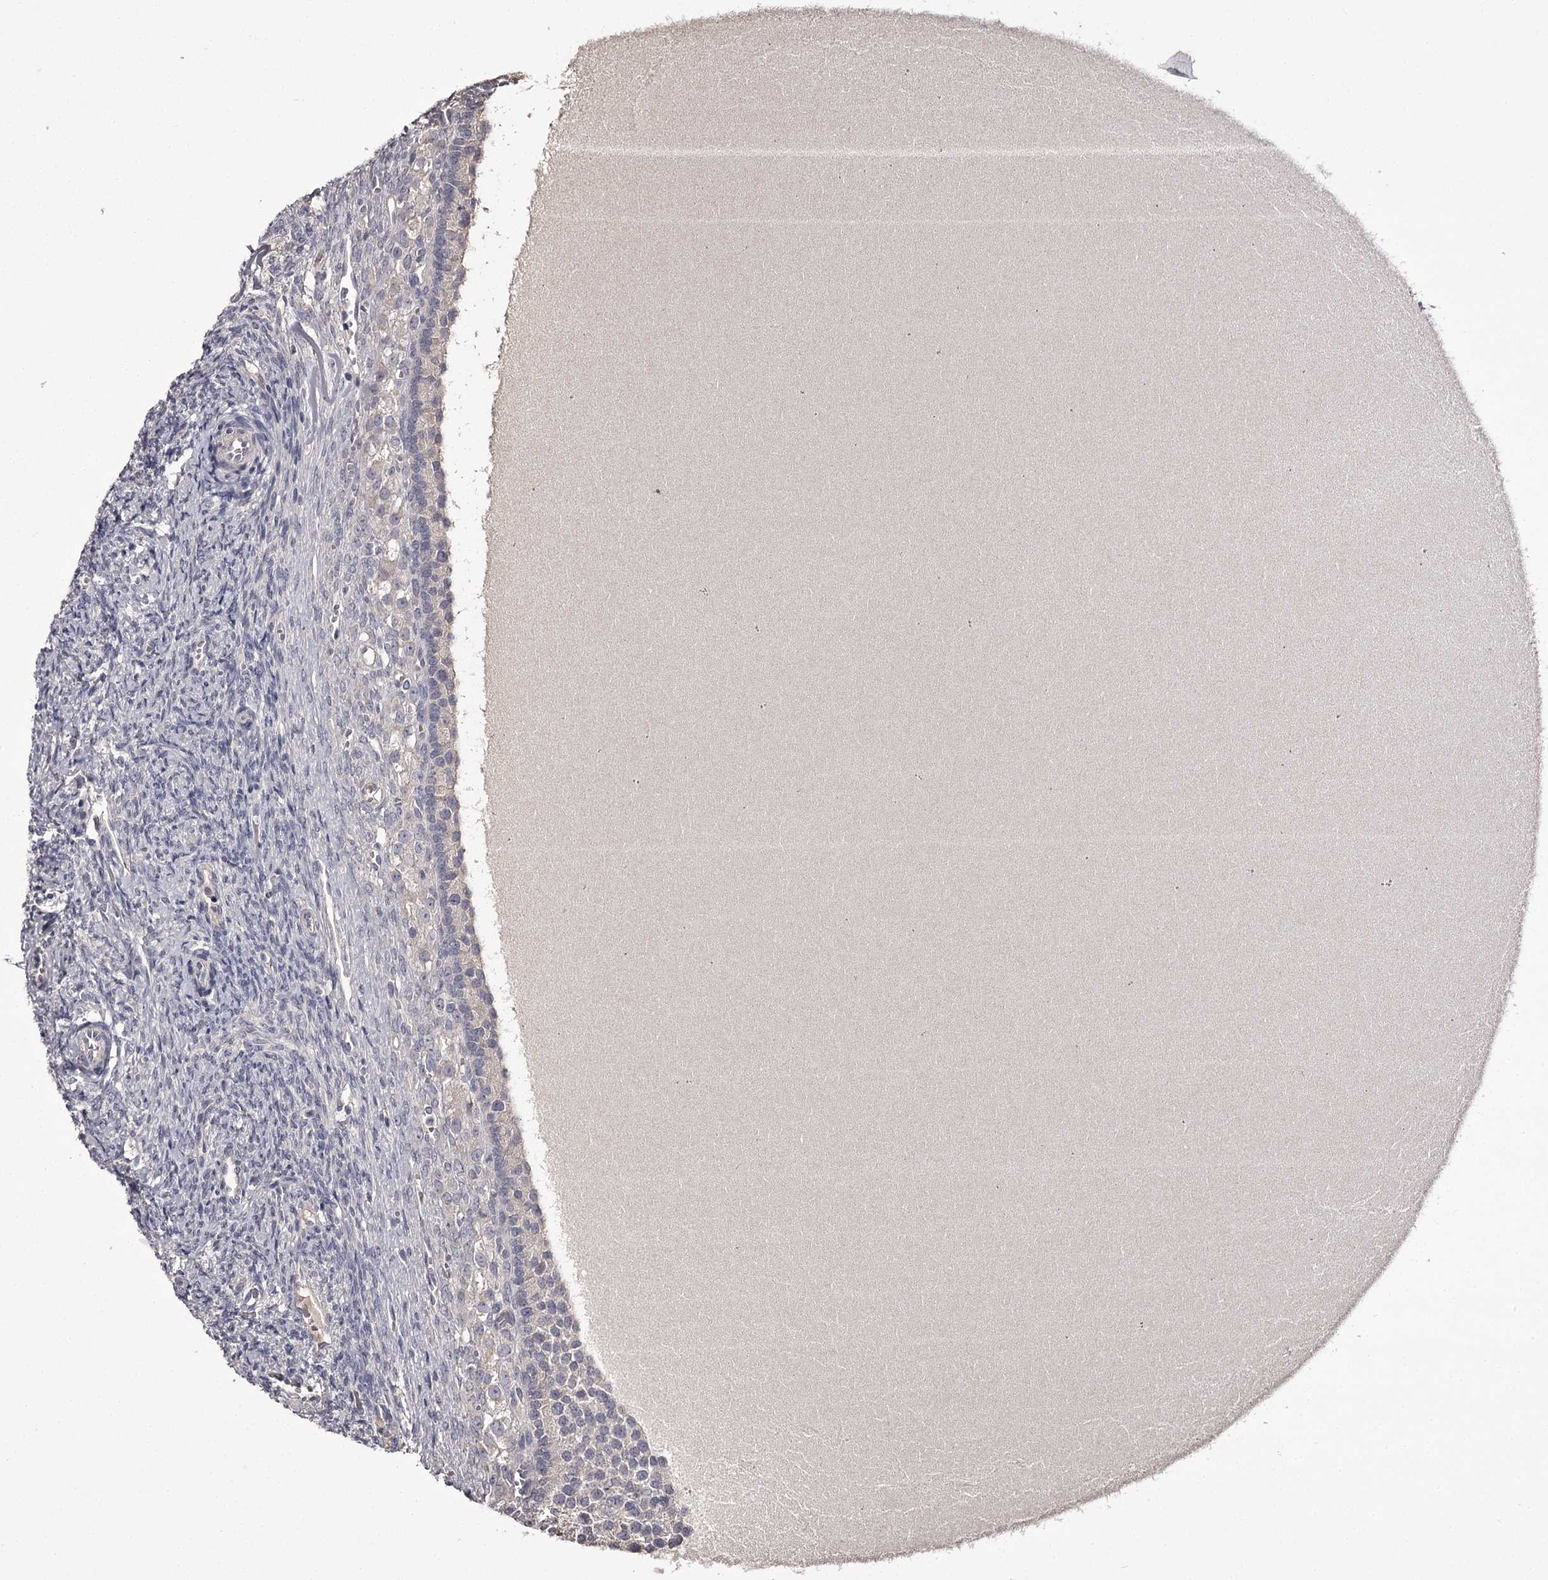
{"staining": {"intensity": "negative", "quantity": "none", "location": "none"}, "tissue": "ovary", "cell_type": "Follicle cells", "image_type": "normal", "snomed": [{"axis": "morphology", "description": "Normal tissue, NOS"}, {"axis": "topography", "description": "Ovary"}], "caption": "Immunohistochemical staining of unremarkable human ovary exhibits no significant expression in follicle cells. (Brightfield microscopy of DAB immunohistochemistry (IHC) at high magnification).", "gene": "PRM2", "patient": {"sex": "female", "age": 41}}